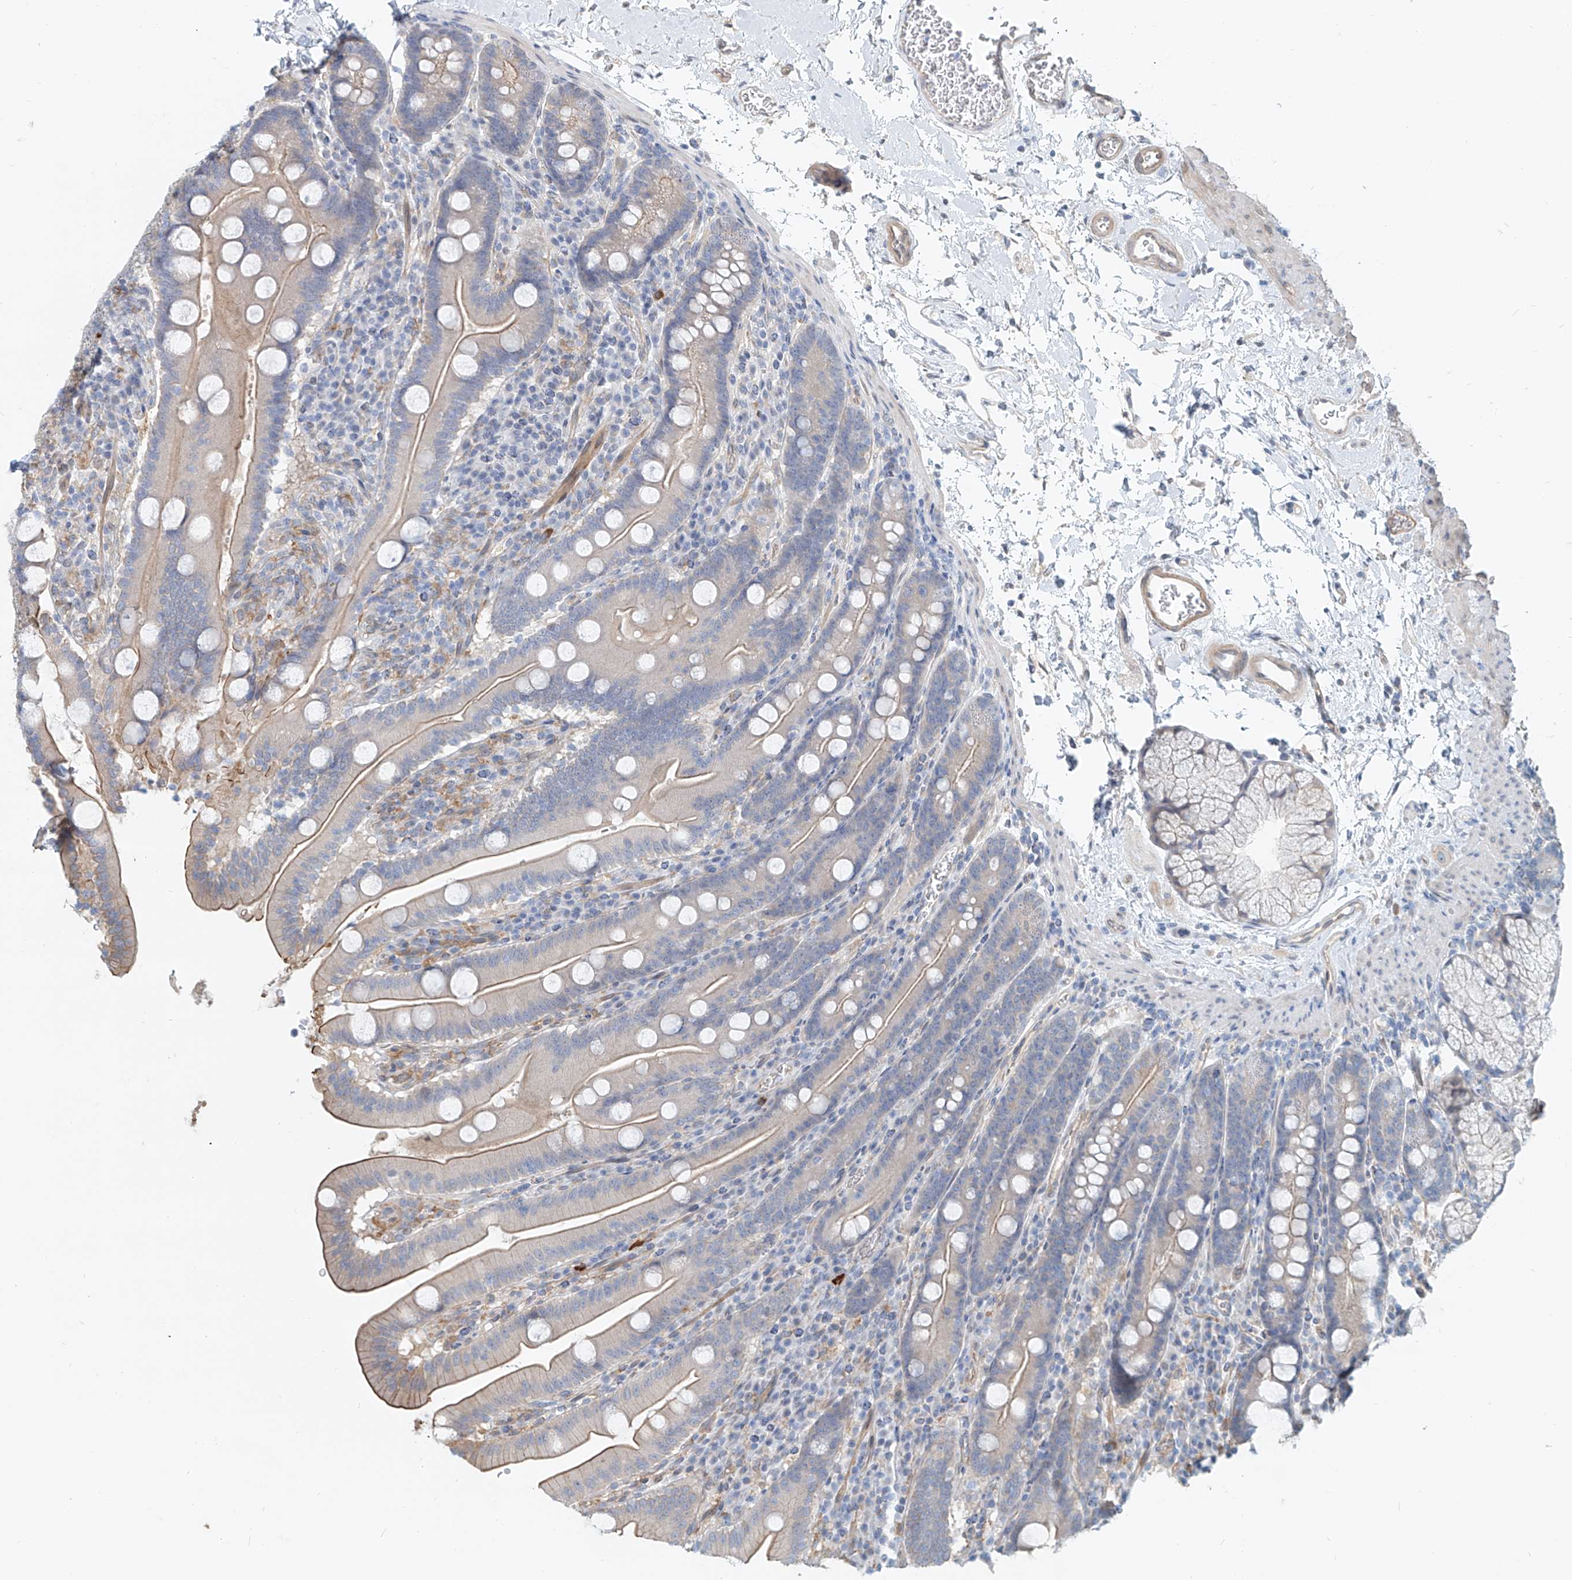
{"staining": {"intensity": "moderate", "quantity": "25%-75%", "location": "cytoplasmic/membranous"}, "tissue": "duodenum", "cell_type": "Glandular cells", "image_type": "normal", "snomed": [{"axis": "morphology", "description": "Normal tissue, NOS"}, {"axis": "topography", "description": "Duodenum"}], "caption": "Immunohistochemistry of benign human duodenum exhibits medium levels of moderate cytoplasmic/membranous staining in approximately 25%-75% of glandular cells. Using DAB (3,3'-diaminobenzidine) (brown) and hematoxylin (blue) stains, captured at high magnification using brightfield microscopy.", "gene": "SASH1", "patient": {"sex": "male", "age": 35}}